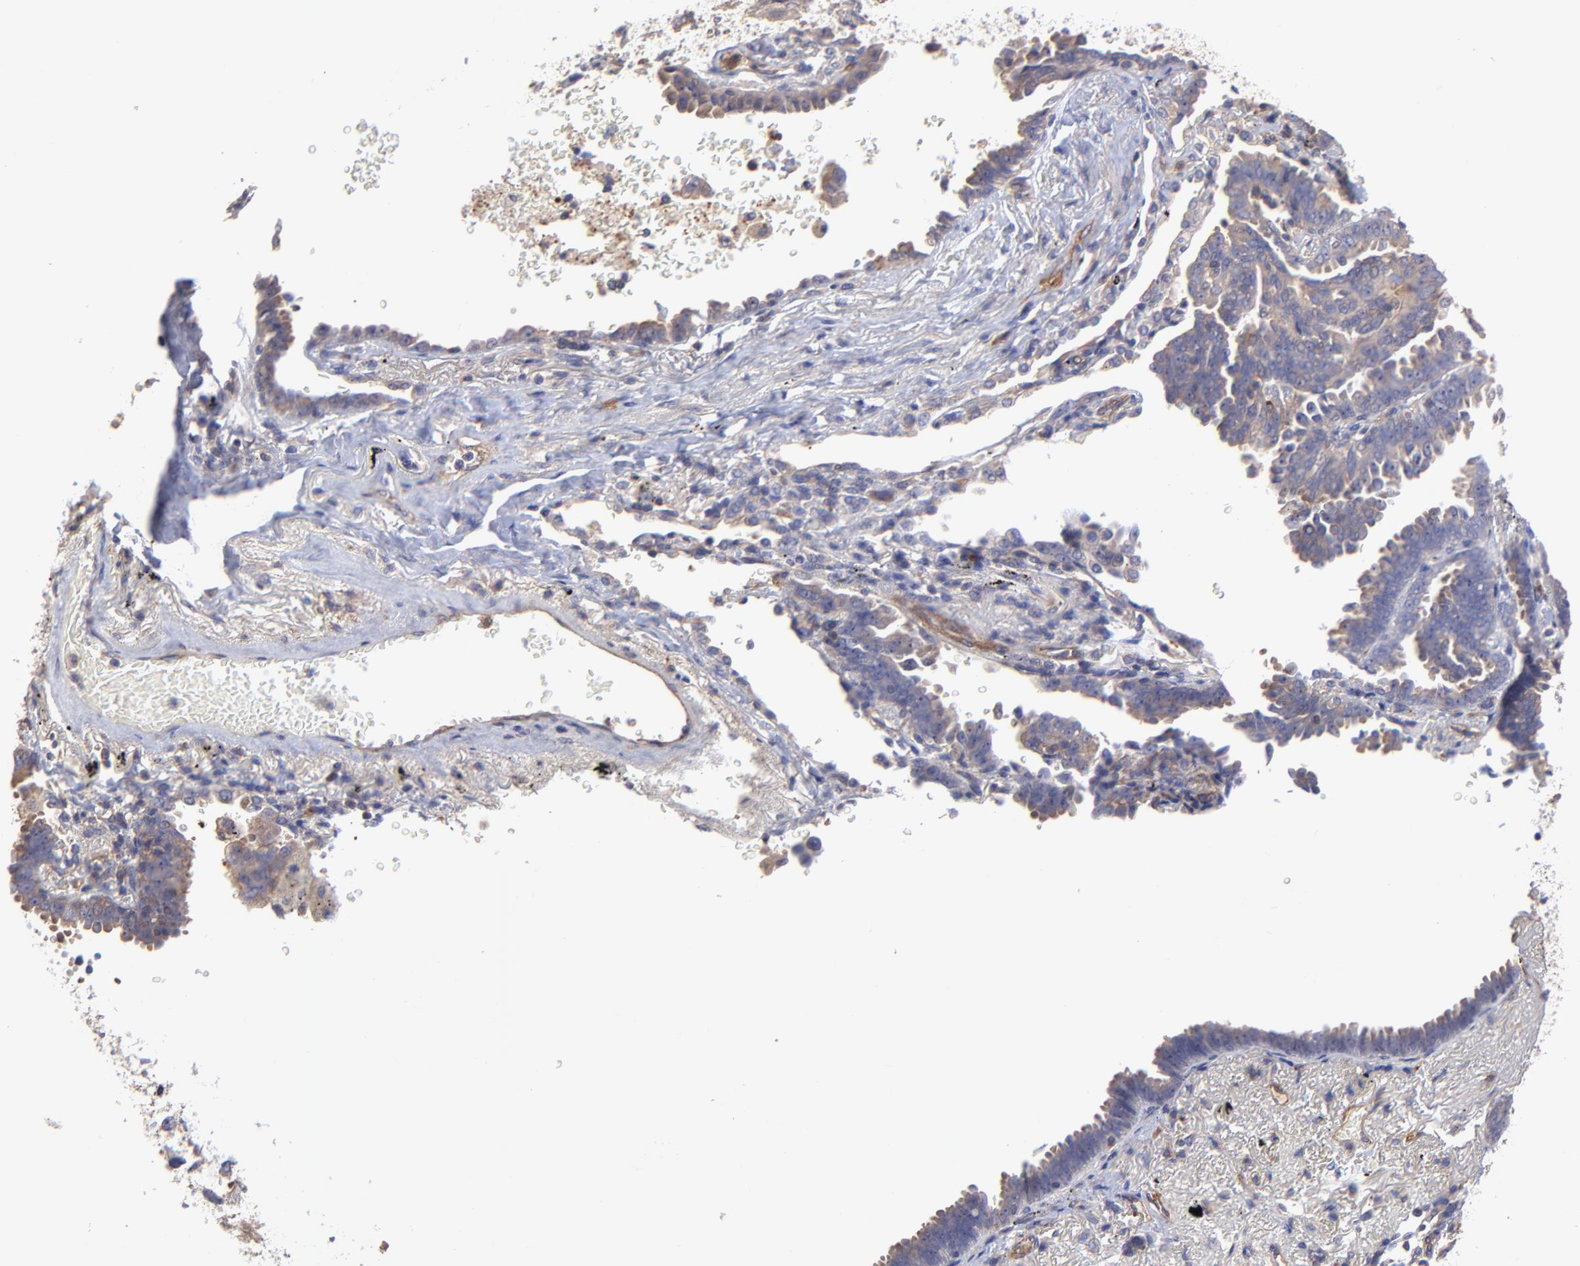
{"staining": {"intensity": "weak", "quantity": "25%-75%", "location": "cytoplasmic/membranous"}, "tissue": "lung cancer", "cell_type": "Tumor cells", "image_type": "cancer", "snomed": [{"axis": "morphology", "description": "Adenocarcinoma, NOS"}, {"axis": "topography", "description": "Lung"}], "caption": "Lung adenocarcinoma stained with a protein marker displays weak staining in tumor cells.", "gene": "ASB7", "patient": {"sex": "female", "age": 64}}